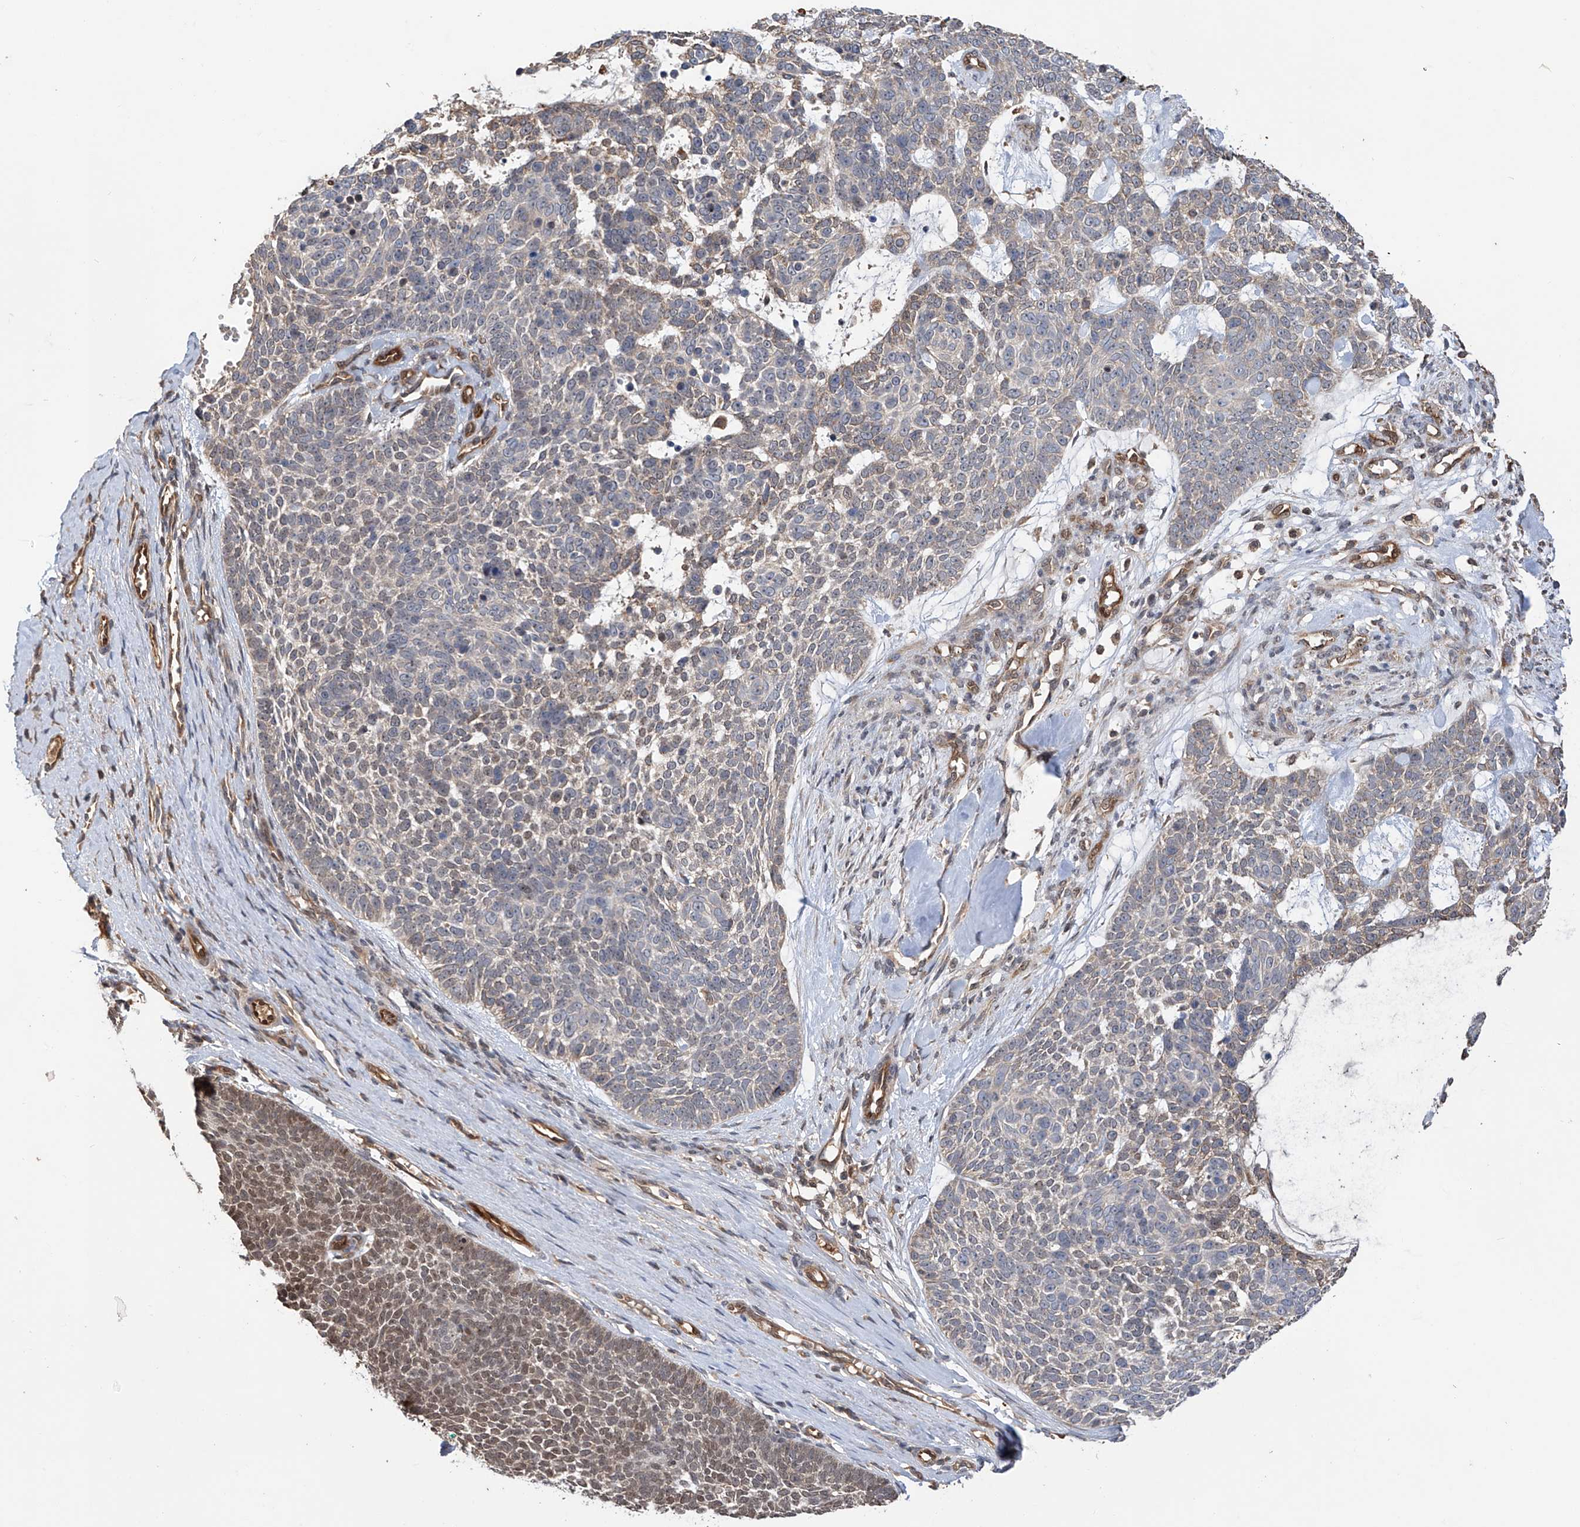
{"staining": {"intensity": "moderate", "quantity": "25%-75%", "location": "nuclear"}, "tissue": "skin cancer", "cell_type": "Tumor cells", "image_type": "cancer", "snomed": [{"axis": "morphology", "description": "Basal cell carcinoma"}, {"axis": "topography", "description": "Skin"}], "caption": "This image reveals immunohistochemistry (IHC) staining of human skin basal cell carcinoma, with medium moderate nuclear positivity in approximately 25%-75% of tumor cells.", "gene": "RILPL2", "patient": {"sex": "female", "age": 81}}